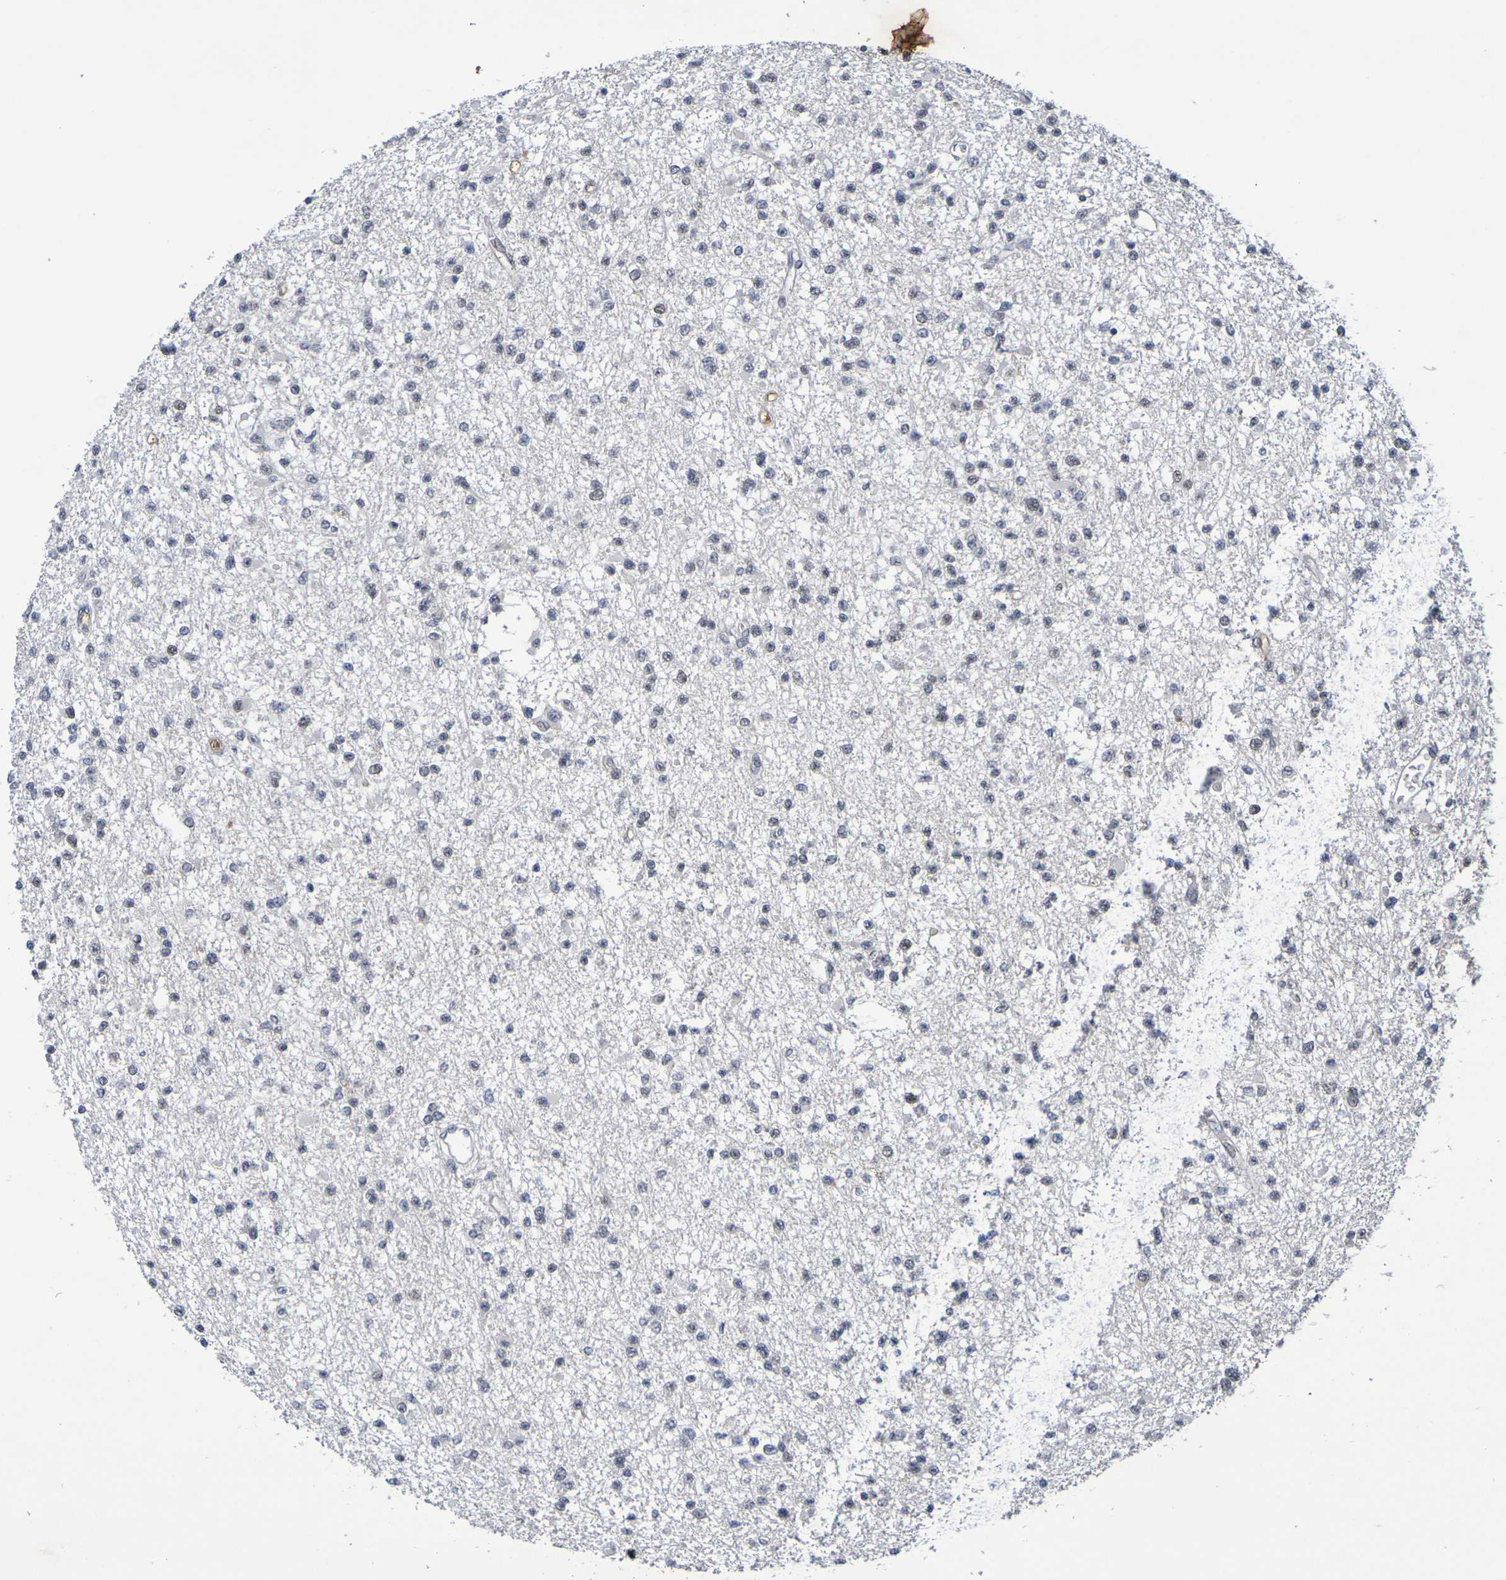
{"staining": {"intensity": "negative", "quantity": "none", "location": "none"}, "tissue": "glioma", "cell_type": "Tumor cells", "image_type": "cancer", "snomed": [{"axis": "morphology", "description": "Glioma, malignant, Low grade"}, {"axis": "topography", "description": "Brain"}], "caption": "Tumor cells show no significant staining in glioma.", "gene": "TERF2", "patient": {"sex": "female", "age": 22}}